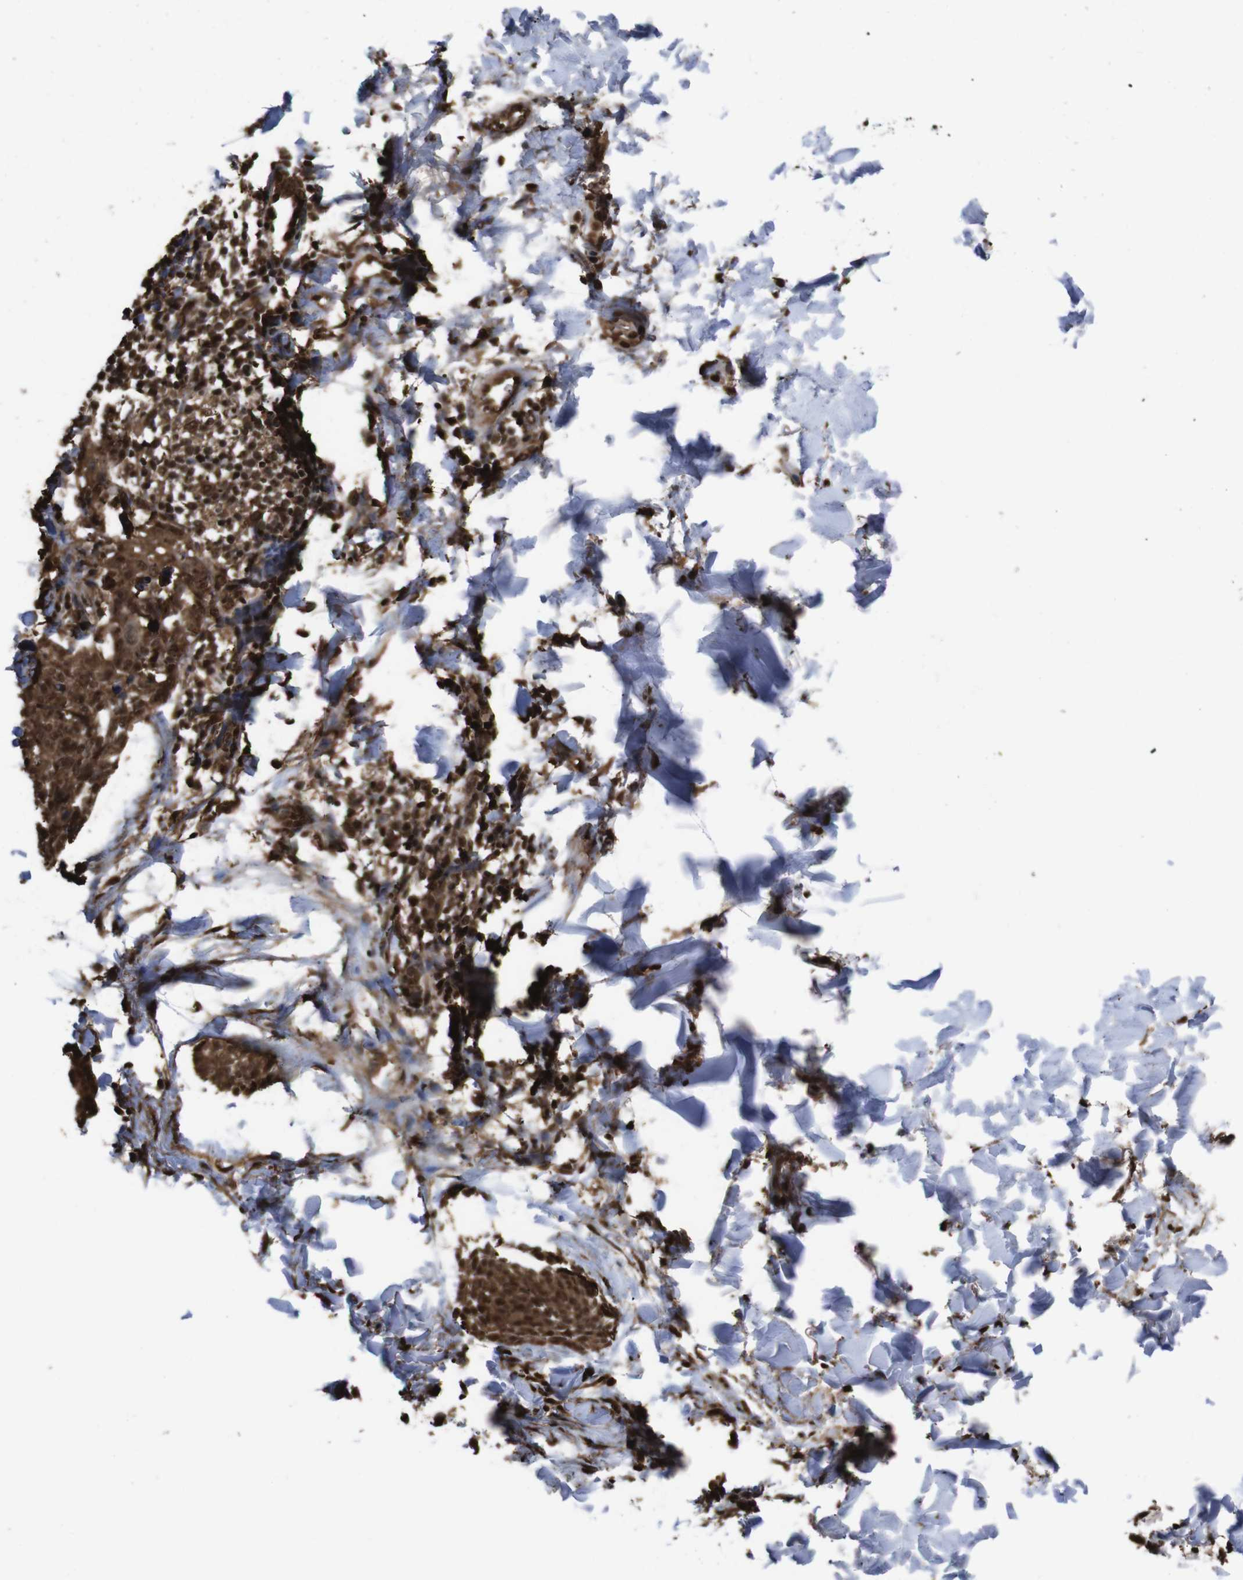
{"staining": {"intensity": "strong", "quantity": ">75%", "location": "cytoplasmic/membranous,nuclear"}, "tissue": "skin cancer", "cell_type": "Tumor cells", "image_type": "cancer", "snomed": [{"axis": "morphology", "description": "Normal tissue, NOS"}, {"axis": "morphology", "description": "Basal cell carcinoma"}, {"axis": "topography", "description": "Skin"}], "caption": "DAB (3,3'-diaminobenzidine) immunohistochemical staining of human basal cell carcinoma (skin) displays strong cytoplasmic/membranous and nuclear protein staining in about >75% of tumor cells. The protein of interest is stained brown, and the nuclei are stained in blue (DAB (3,3'-diaminobenzidine) IHC with brightfield microscopy, high magnification).", "gene": "VCP", "patient": {"sex": "female", "age": 57}}